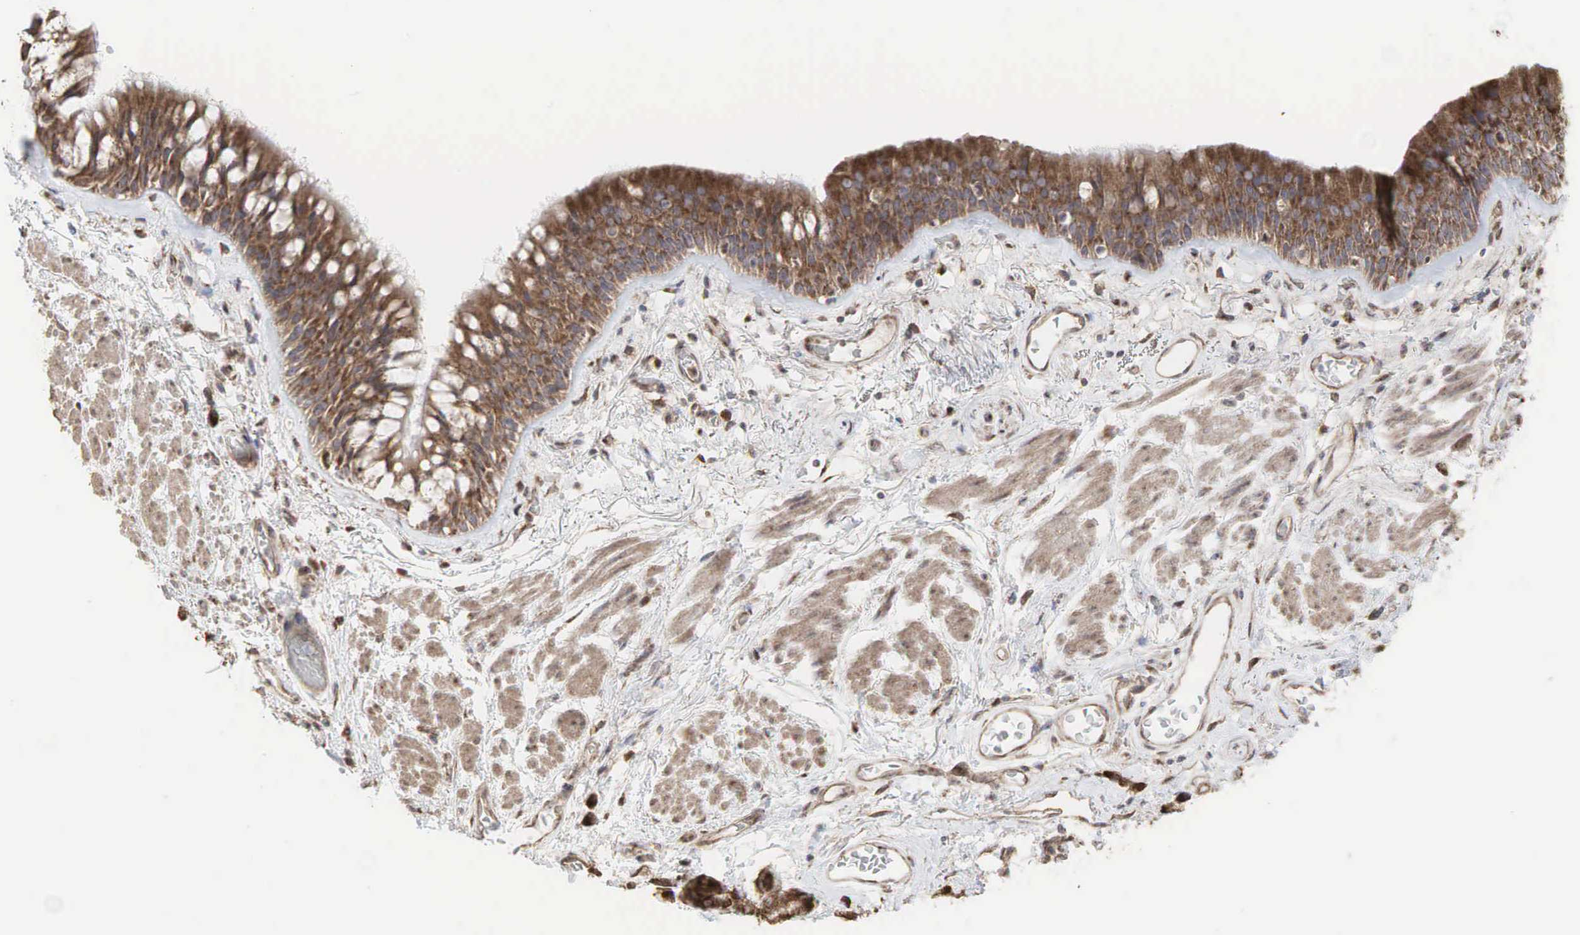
{"staining": {"intensity": "moderate", "quantity": ">75%", "location": "cytoplasmic/membranous"}, "tissue": "bronchus", "cell_type": "Respiratory epithelial cells", "image_type": "normal", "snomed": [{"axis": "morphology", "description": "Normal tissue, NOS"}, {"axis": "topography", "description": "Bronchus"}, {"axis": "topography", "description": "Lung"}], "caption": "A medium amount of moderate cytoplasmic/membranous positivity is appreciated in approximately >75% of respiratory epithelial cells in unremarkable bronchus.", "gene": "PABPC5", "patient": {"sex": "female", "age": 57}}